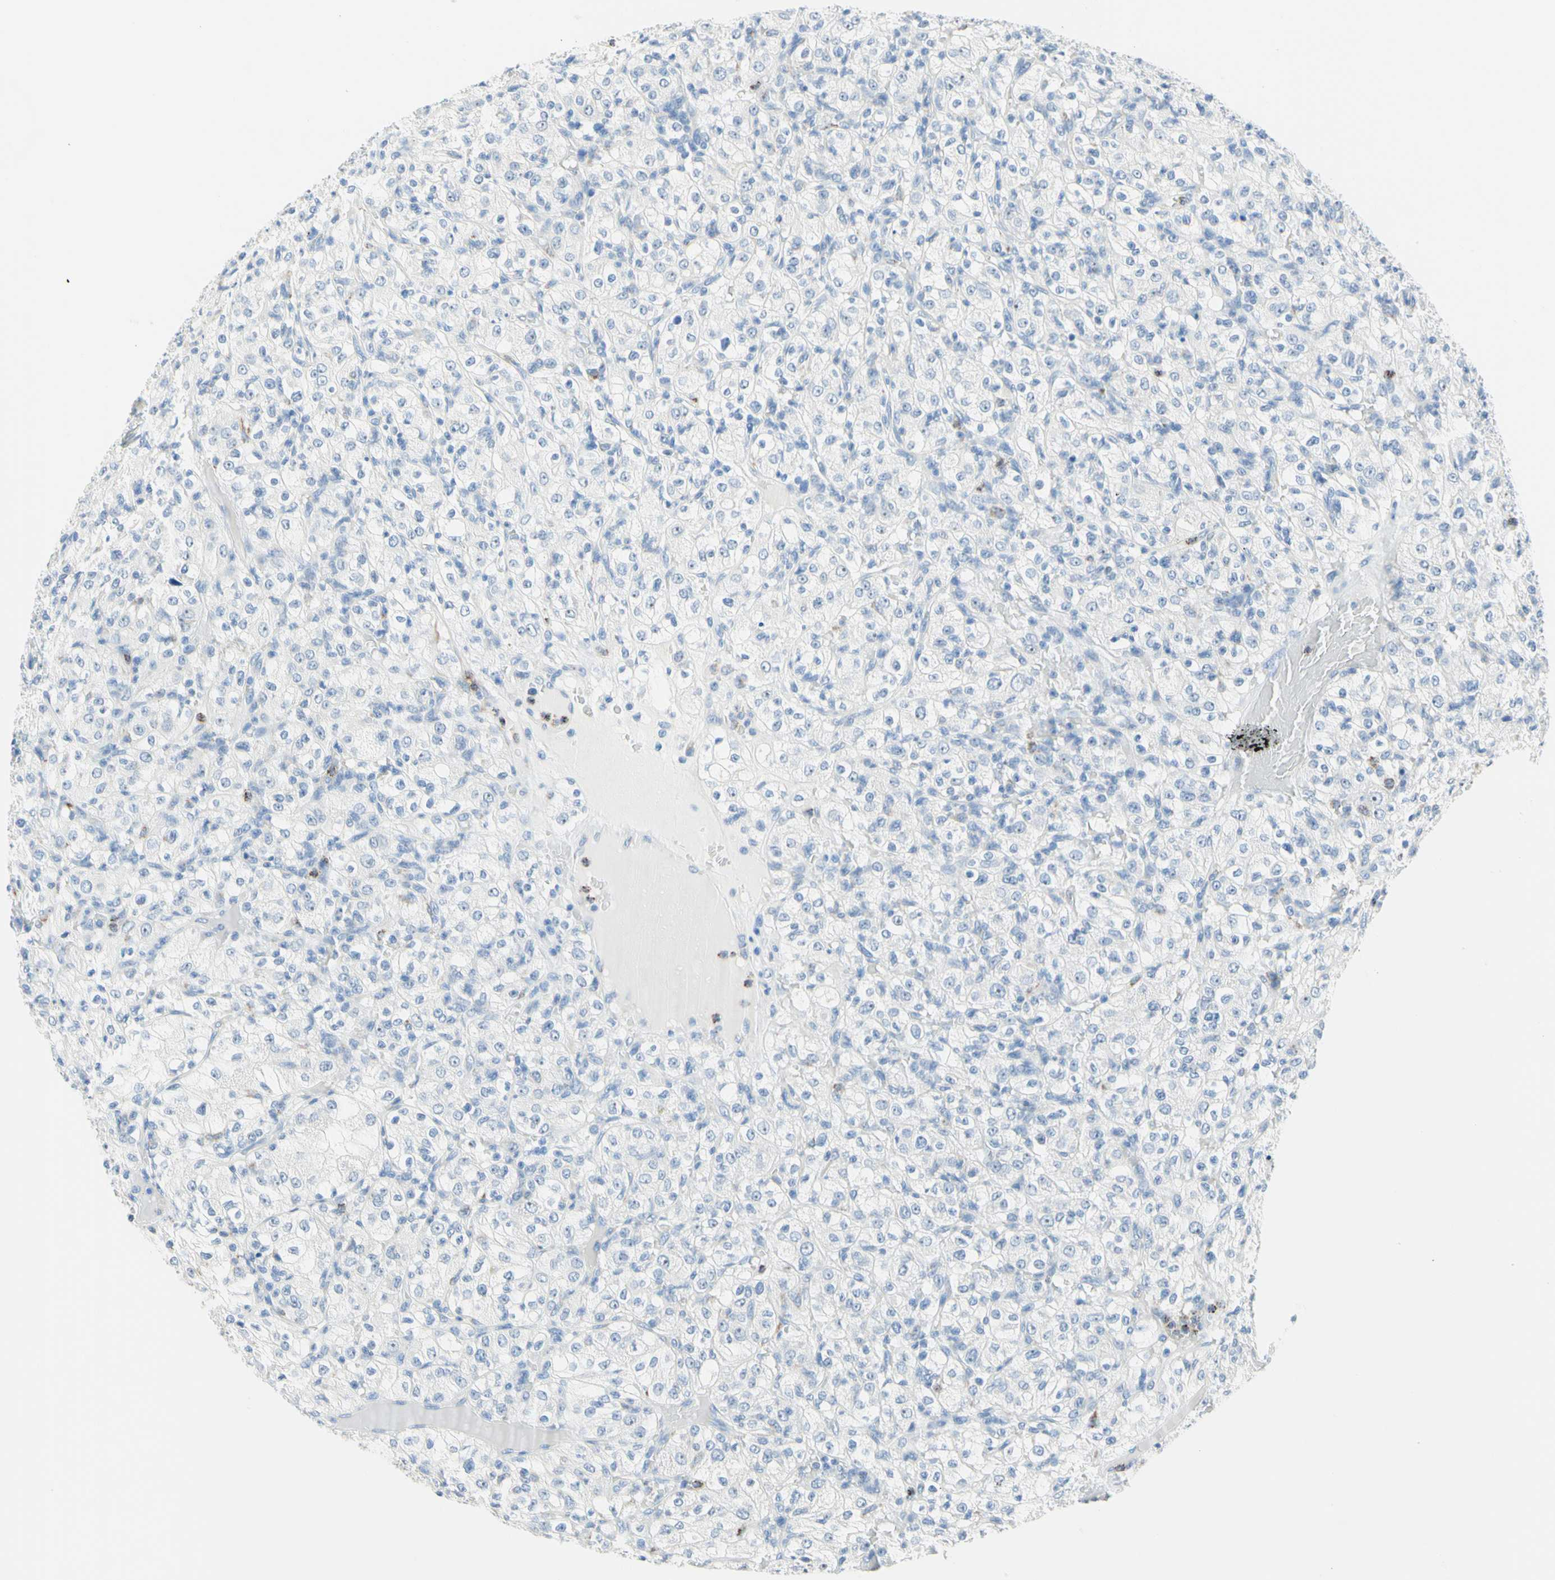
{"staining": {"intensity": "negative", "quantity": "none", "location": "none"}, "tissue": "renal cancer", "cell_type": "Tumor cells", "image_type": "cancer", "snomed": [{"axis": "morphology", "description": "Normal tissue, NOS"}, {"axis": "morphology", "description": "Adenocarcinoma, NOS"}, {"axis": "topography", "description": "Kidney"}], "caption": "Immunohistochemistry photomicrograph of neoplastic tissue: renal cancer stained with DAB shows no significant protein expression in tumor cells.", "gene": "CYSLTR1", "patient": {"sex": "female", "age": 72}}